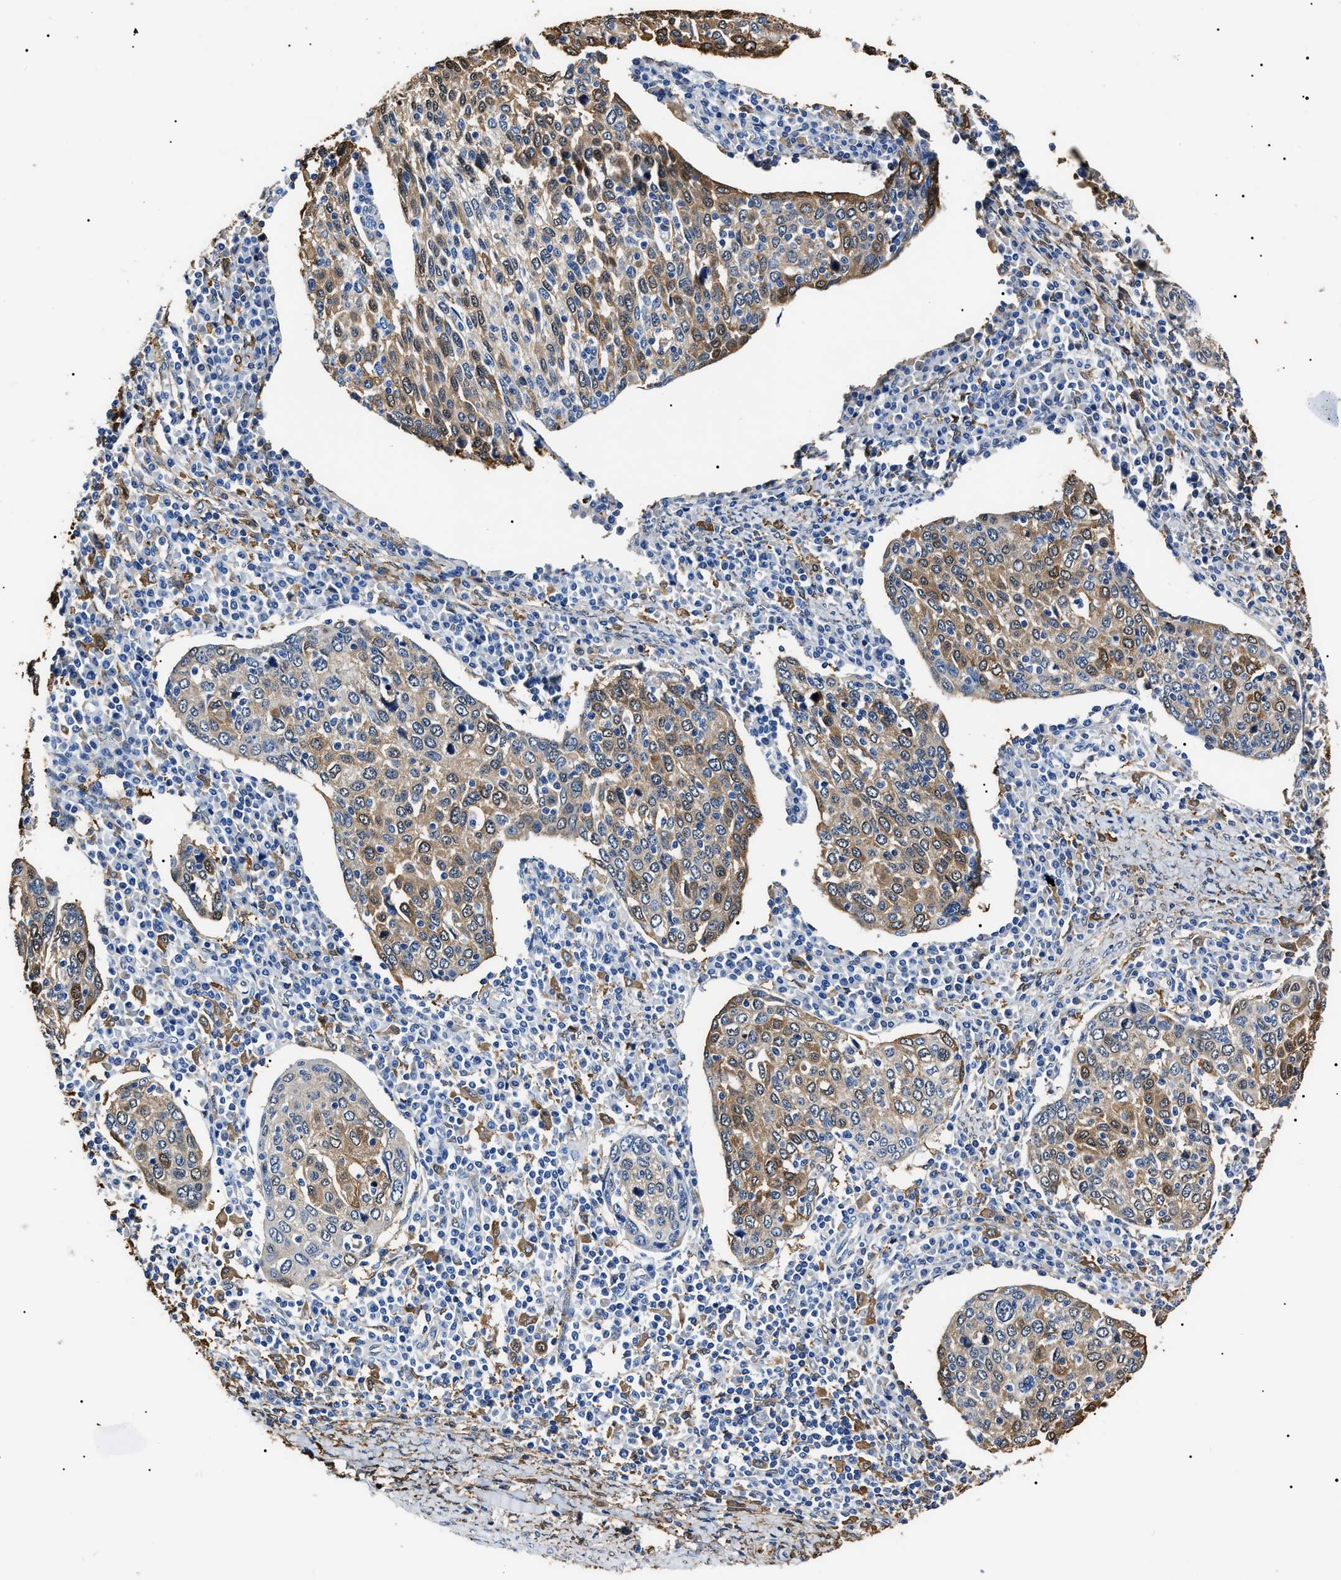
{"staining": {"intensity": "moderate", "quantity": "<25%", "location": "cytoplasmic/membranous"}, "tissue": "cervical cancer", "cell_type": "Tumor cells", "image_type": "cancer", "snomed": [{"axis": "morphology", "description": "Squamous cell carcinoma, NOS"}, {"axis": "topography", "description": "Cervix"}], "caption": "Protein staining of cervical cancer tissue displays moderate cytoplasmic/membranous positivity in about <25% of tumor cells.", "gene": "ALDH1A1", "patient": {"sex": "female", "age": 40}}